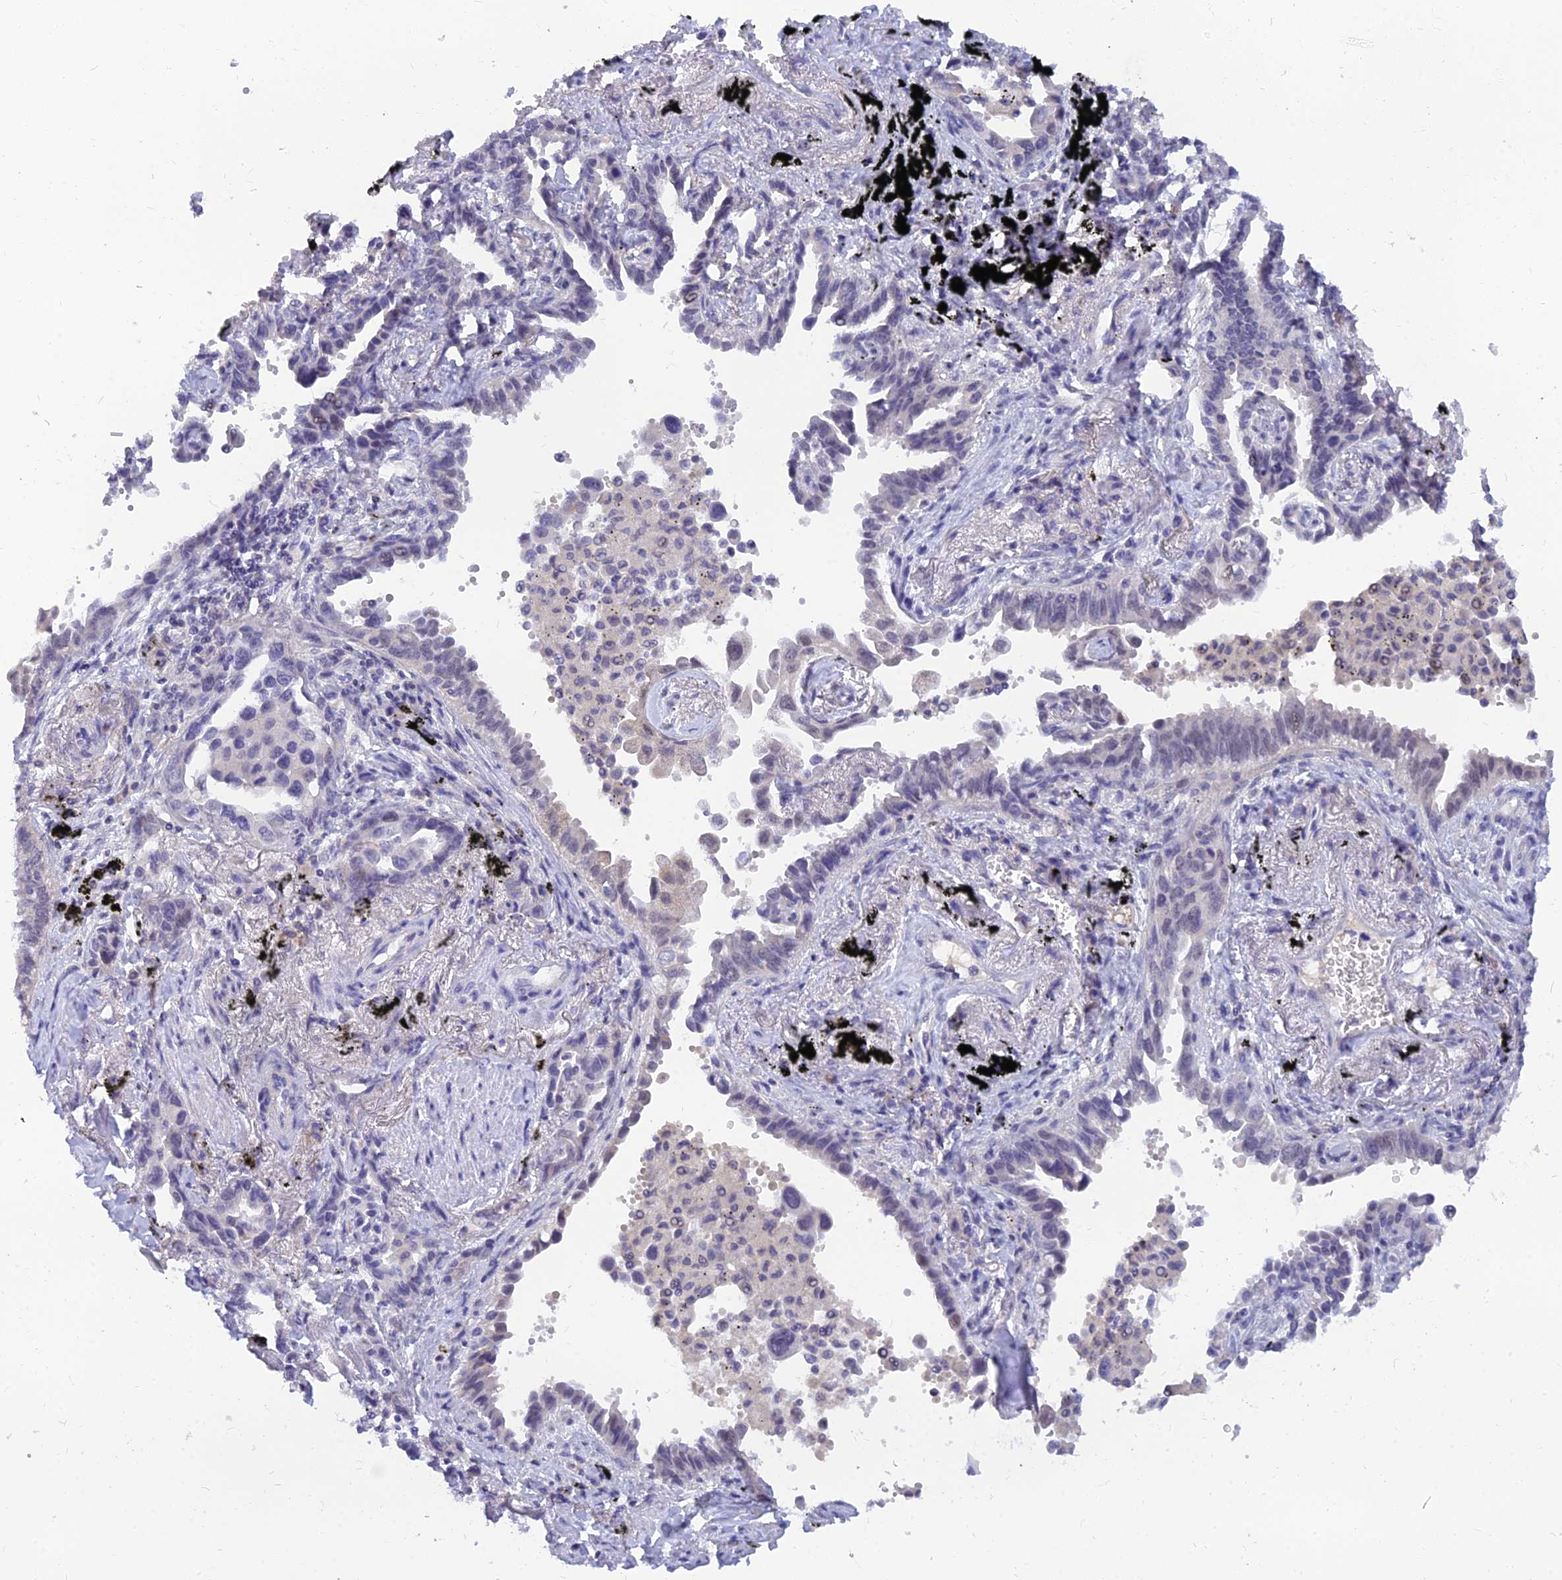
{"staining": {"intensity": "negative", "quantity": "none", "location": "none"}, "tissue": "lung cancer", "cell_type": "Tumor cells", "image_type": "cancer", "snomed": [{"axis": "morphology", "description": "Adenocarcinoma, NOS"}, {"axis": "topography", "description": "Lung"}], "caption": "Tumor cells show no significant protein staining in lung adenocarcinoma. (Immunohistochemistry (ihc), brightfield microscopy, high magnification).", "gene": "TMEM161B", "patient": {"sex": "male", "age": 67}}